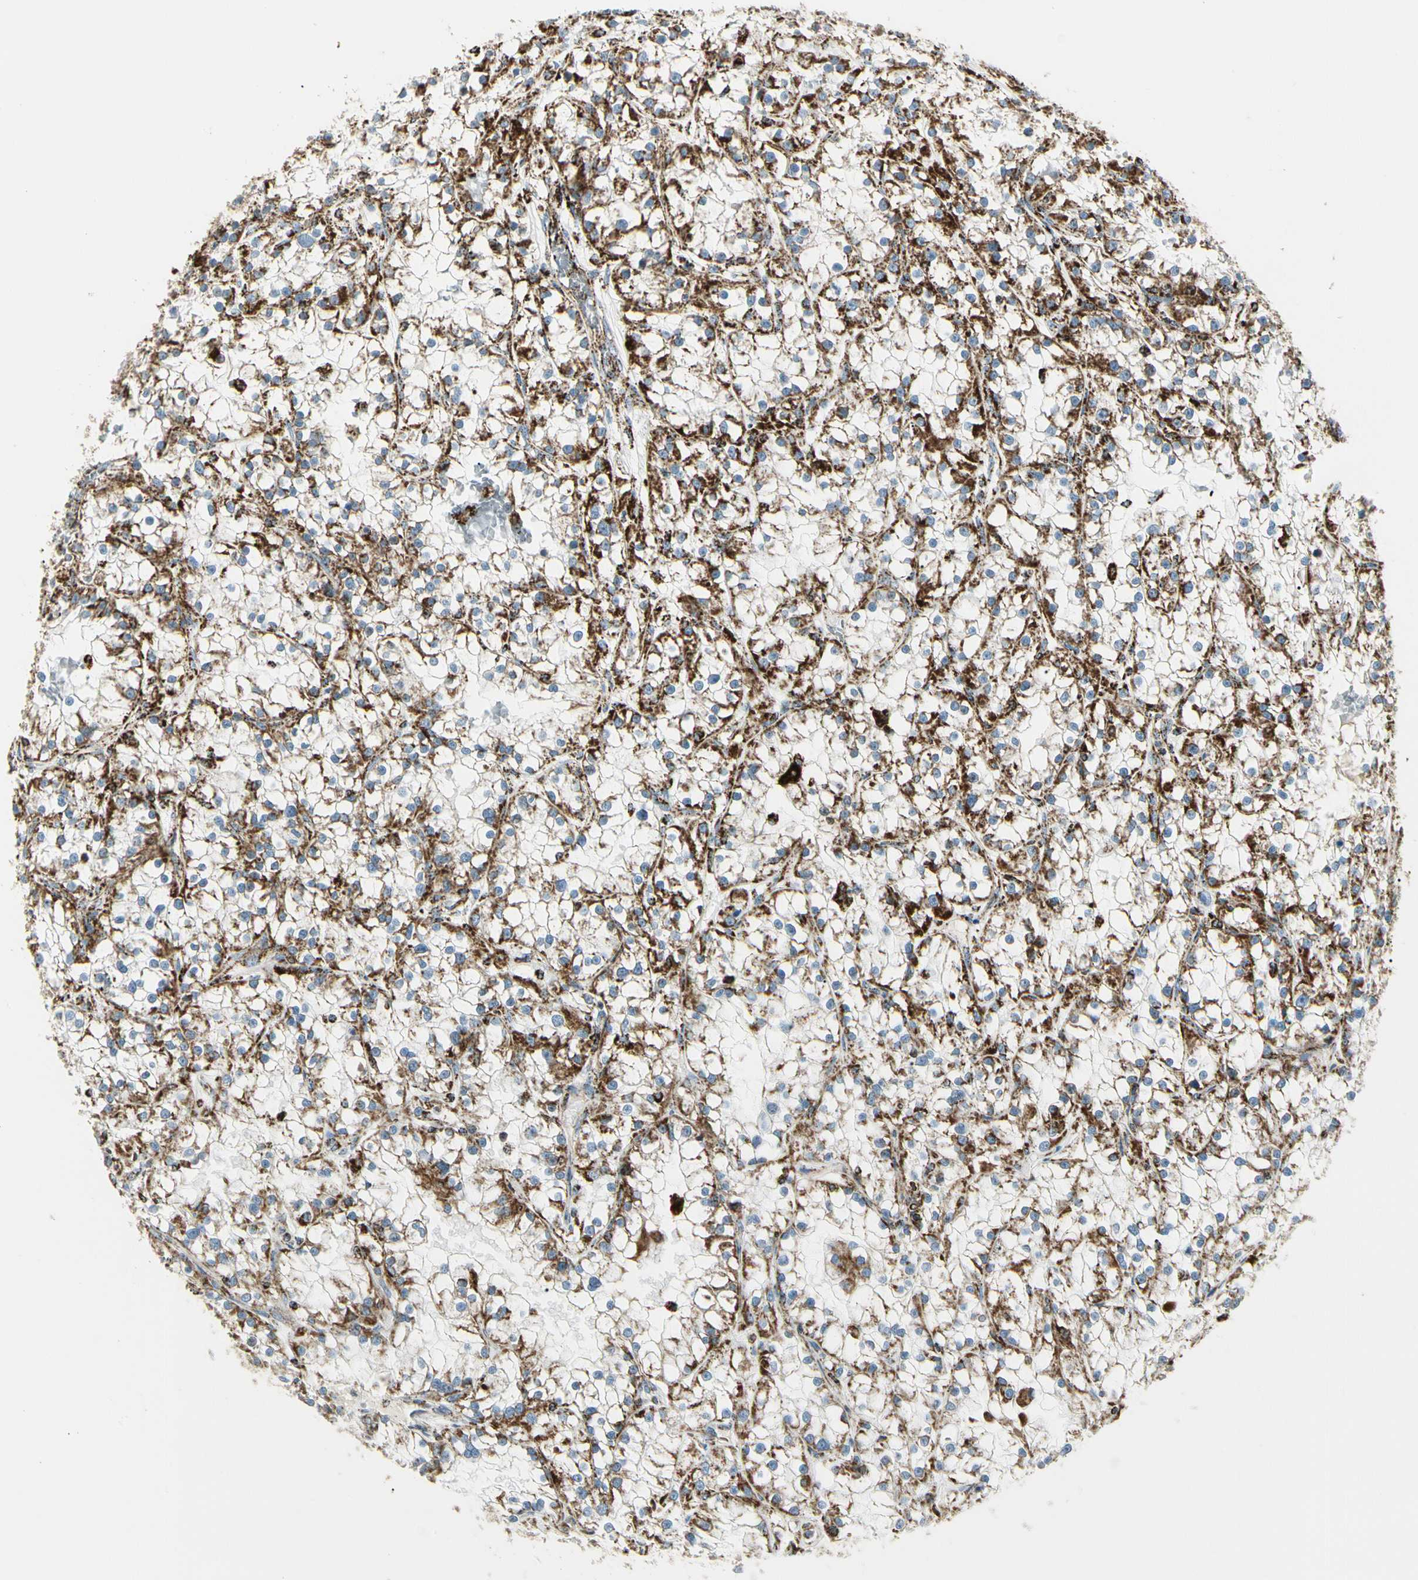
{"staining": {"intensity": "strong", "quantity": "<25%", "location": "cytoplasmic/membranous"}, "tissue": "renal cancer", "cell_type": "Tumor cells", "image_type": "cancer", "snomed": [{"axis": "morphology", "description": "Adenocarcinoma, NOS"}, {"axis": "topography", "description": "Kidney"}], "caption": "Protein staining of adenocarcinoma (renal) tissue reveals strong cytoplasmic/membranous positivity in approximately <25% of tumor cells.", "gene": "ME2", "patient": {"sex": "female", "age": 52}}